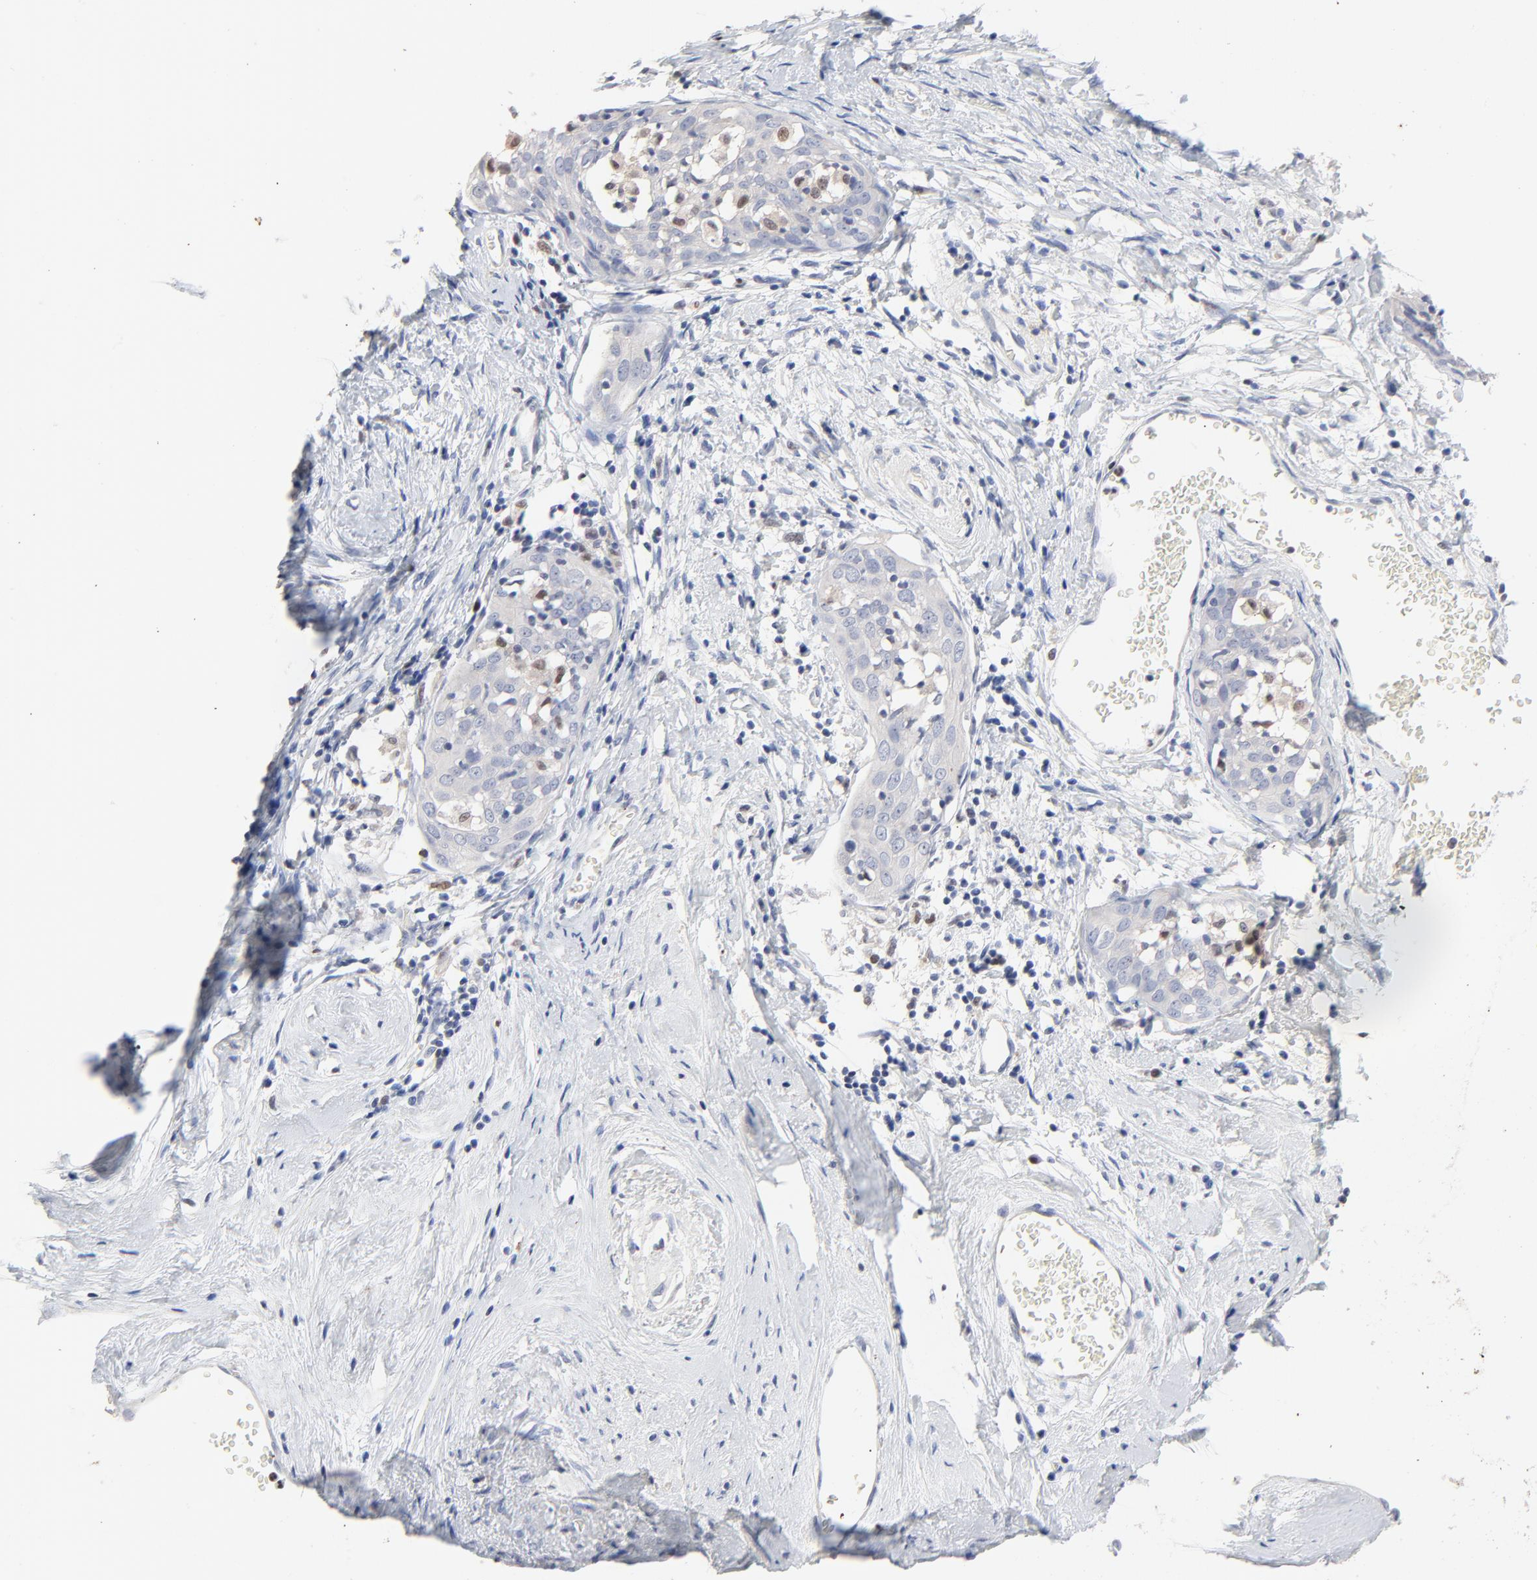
{"staining": {"intensity": "moderate", "quantity": "<25%", "location": "nuclear"}, "tissue": "cervical cancer", "cell_type": "Tumor cells", "image_type": "cancer", "snomed": [{"axis": "morphology", "description": "Normal tissue, NOS"}, {"axis": "morphology", "description": "Squamous cell carcinoma, NOS"}, {"axis": "topography", "description": "Cervix"}], "caption": "DAB immunohistochemical staining of human cervical squamous cell carcinoma displays moderate nuclear protein expression in about <25% of tumor cells.", "gene": "AADAC", "patient": {"sex": "female", "age": 67}}